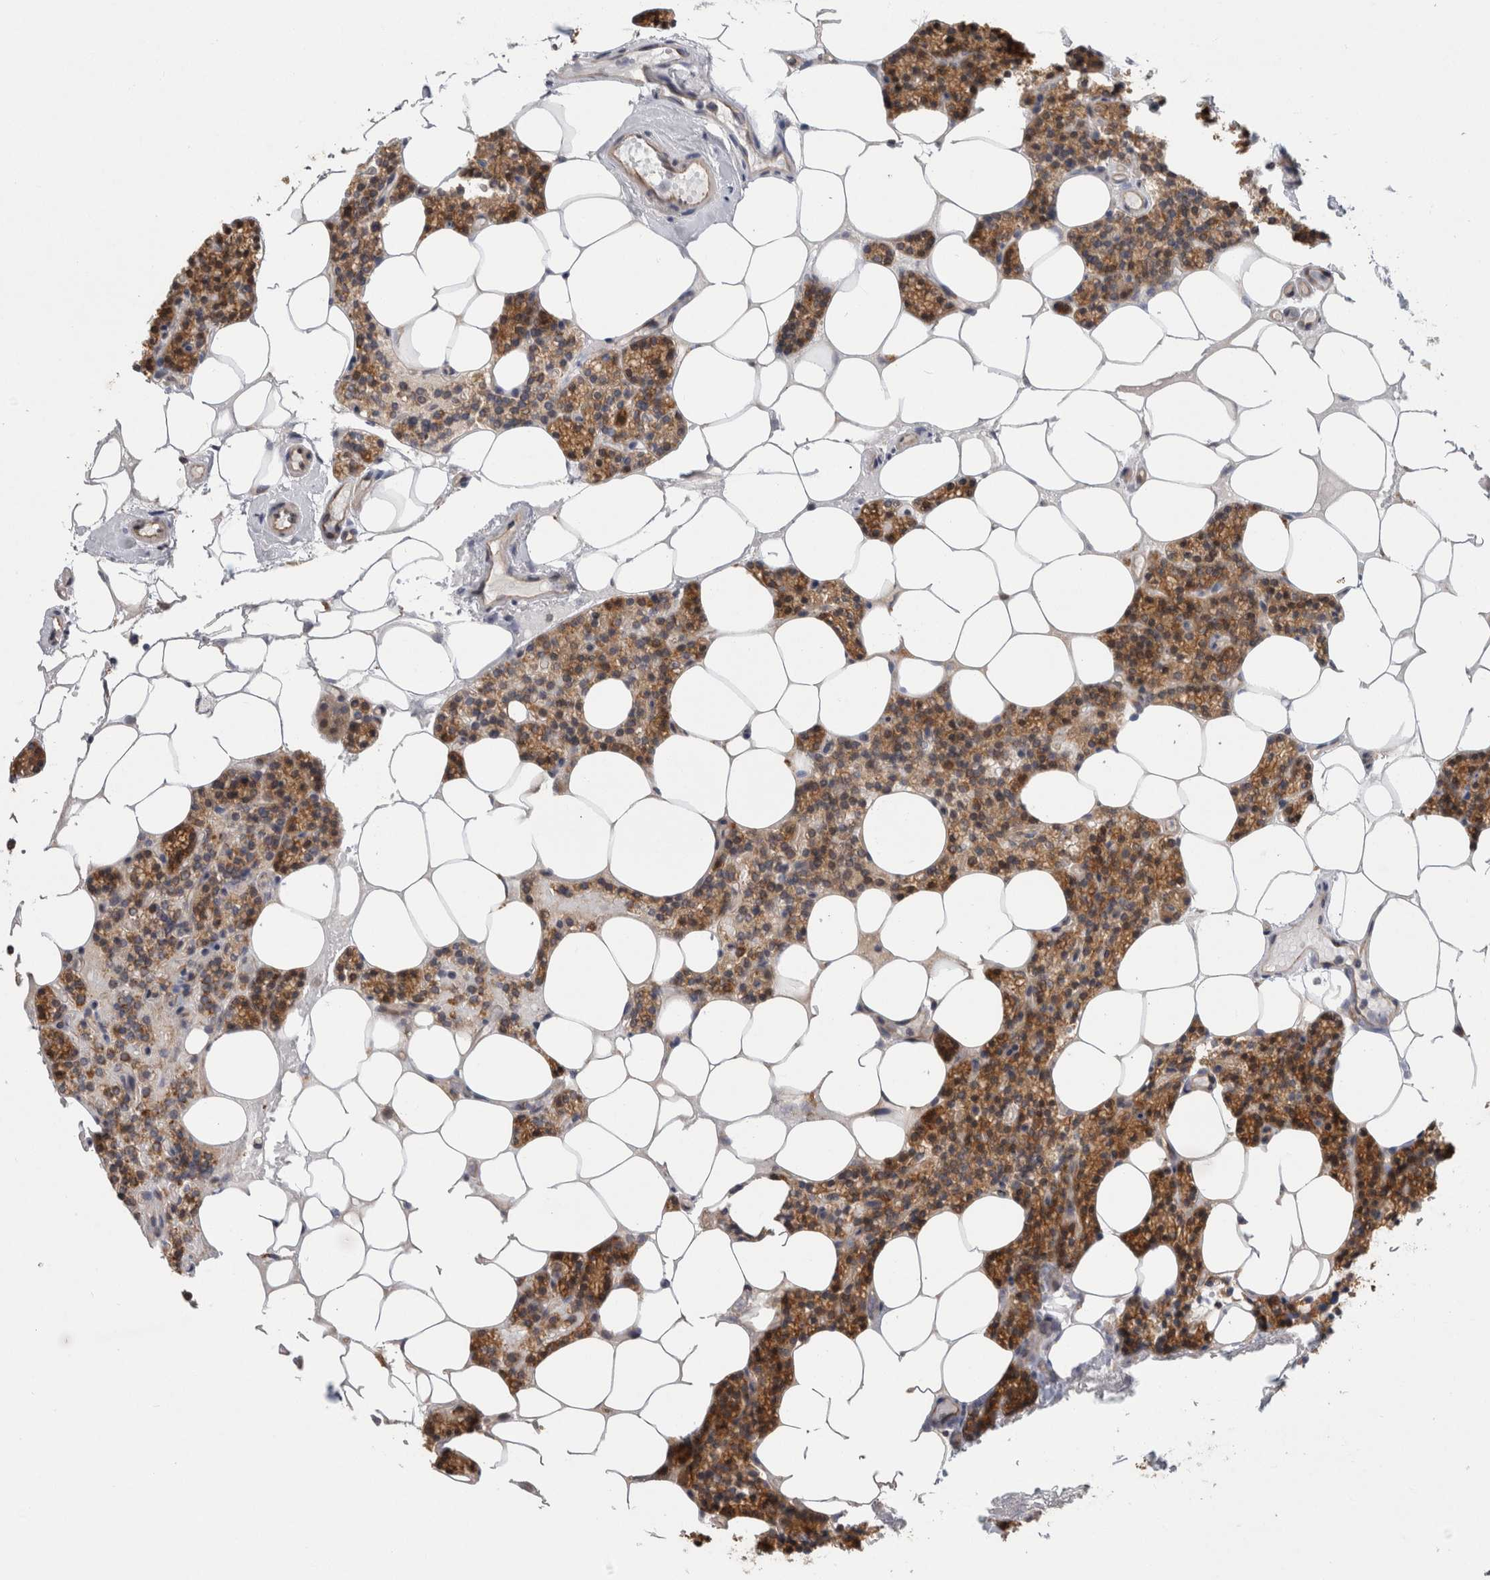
{"staining": {"intensity": "moderate", "quantity": ">75%", "location": "cytoplasmic/membranous"}, "tissue": "parathyroid gland", "cell_type": "Glandular cells", "image_type": "normal", "snomed": [{"axis": "morphology", "description": "Normal tissue, NOS"}, {"axis": "topography", "description": "Parathyroid gland"}], "caption": "A brown stain shows moderate cytoplasmic/membranous positivity of a protein in glandular cells of normal parathyroid gland. The staining was performed using DAB (3,3'-diaminobenzidine), with brown indicating positive protein expression. Nuclei are stained blue with hematoxylin.", "gene": "PARP6", "patient": {"sex": "male", "age": 75}}